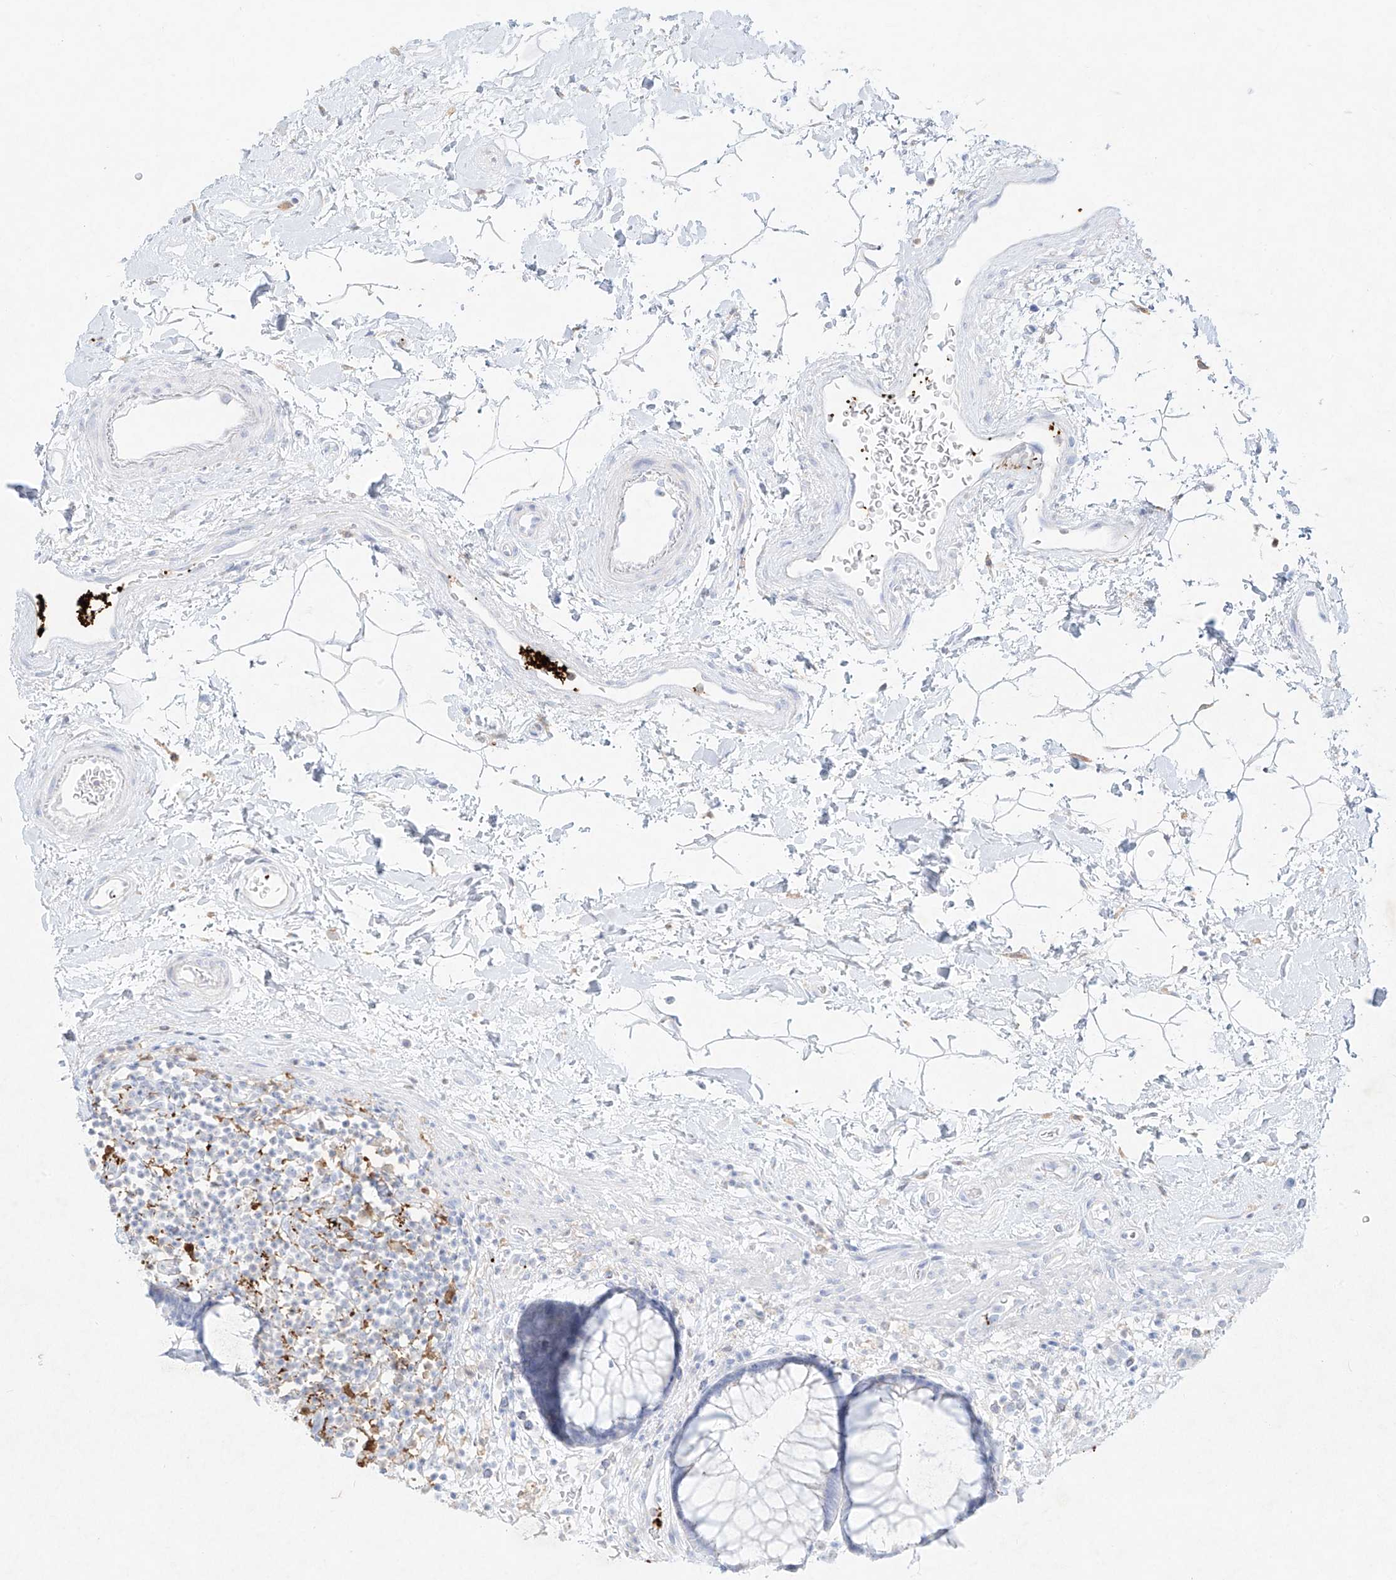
{"staining": {"intensity": "negative", "quantity": "none", "location": "none"}, "tissue": "rectum", "cell_type": "Glandular cells", "image_type": "normal", "snomed": [{"axis": "morphology", "description": "Normal tissue, NOS"}, {"axis": "topography", "description": "Rectum"}], "caption": "Immunohistochemistry image of unremarkable rectum: rectum stained with DAB reveals no significant protein staining in glandular cells.", "gene": "PLEK", "patient": {"sex": "male", "age": 51}}